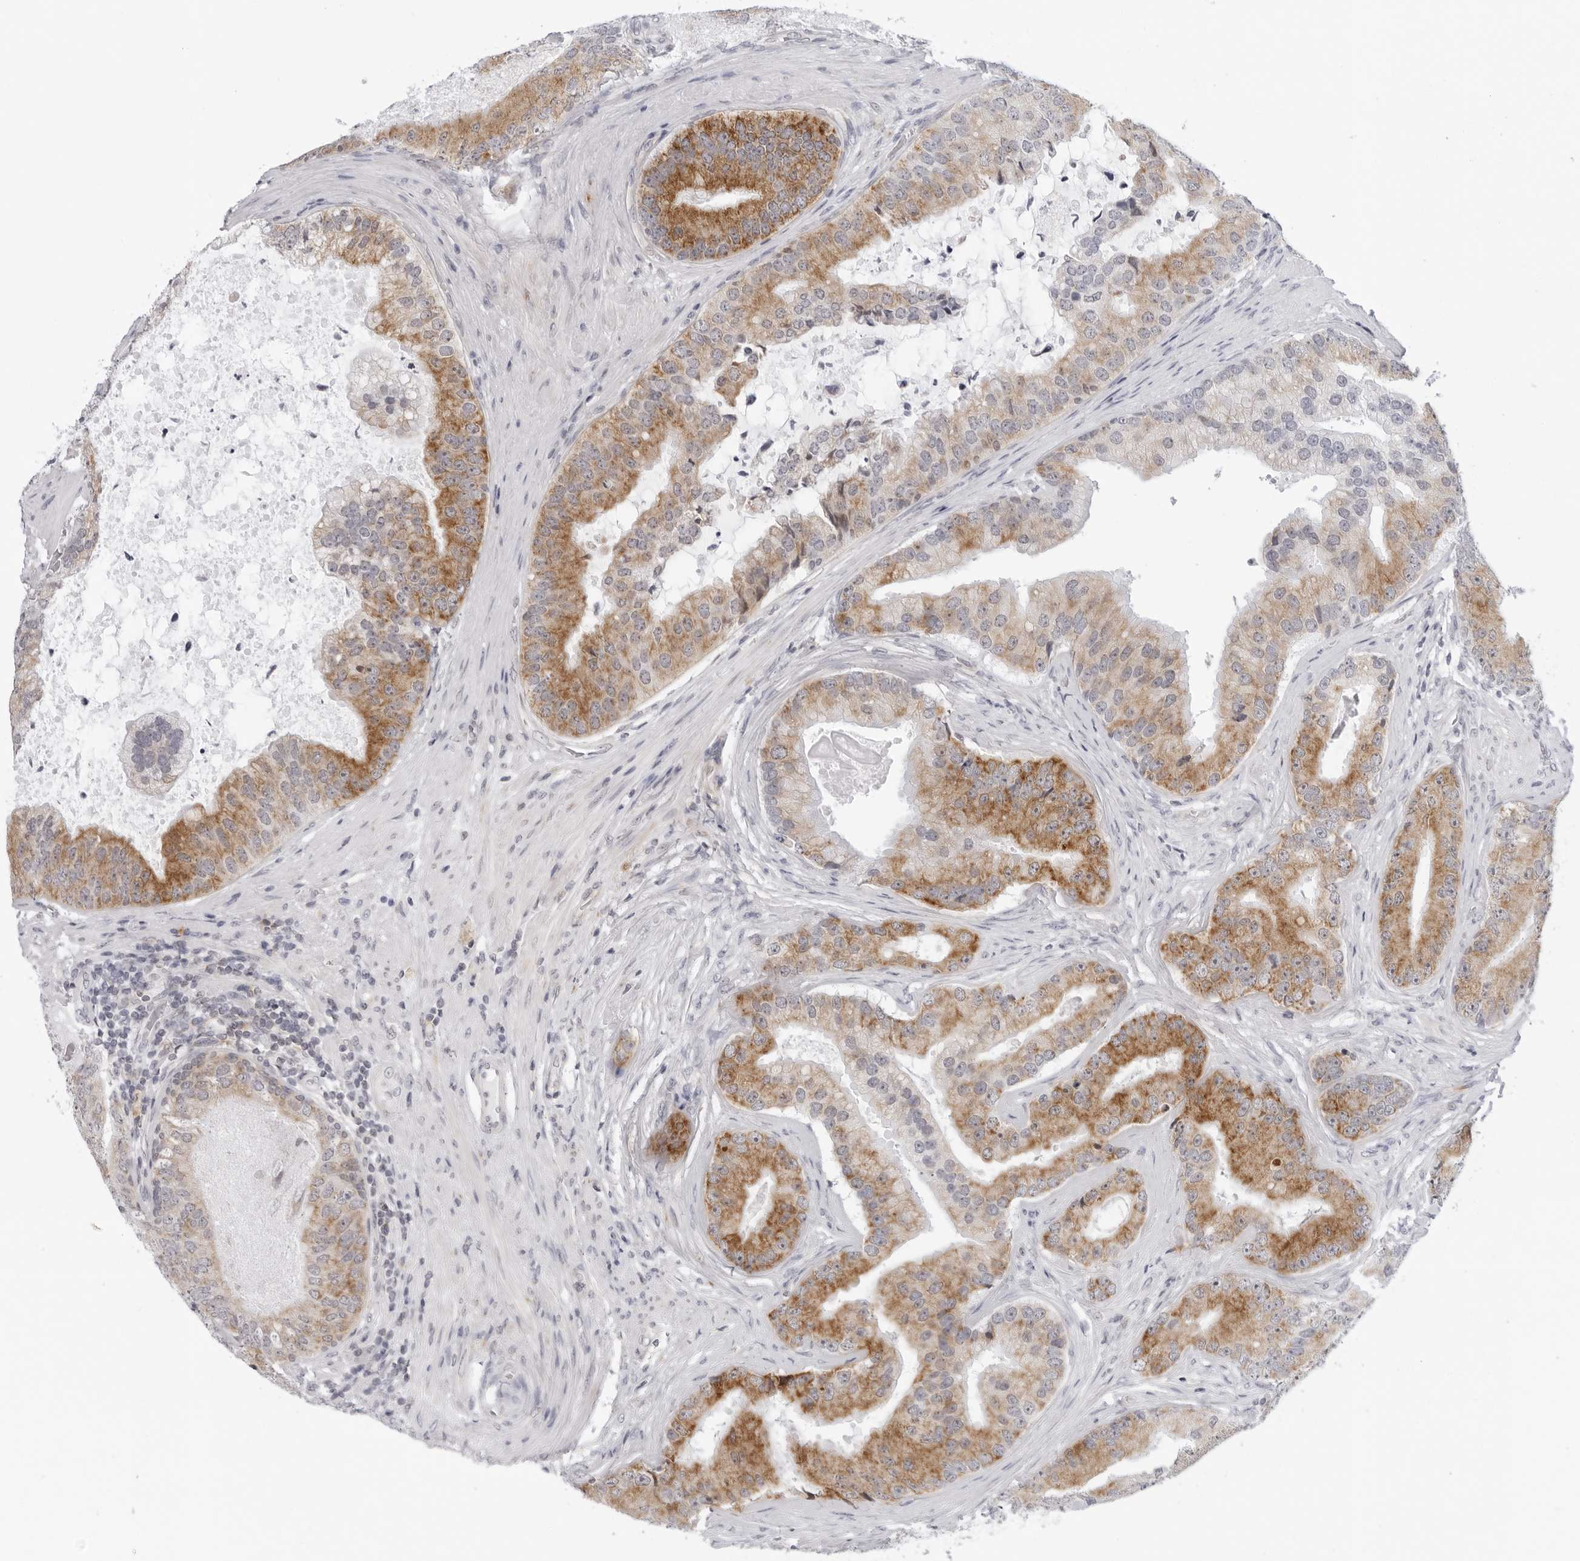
{"staining": {"intensity": "moderate", "quantity": ">75%", "location": "cytoplasmic/membranous"}, "tissue": "prostate cancer", "cell_type": "Tumor cells", "image_type": "cancer", "snomed": [{"axis": "morphology", "description": "Adenocarcinoma, High grade"}, {"axis": "topography", "description": "Prostate"}], "caption": "The photomicrograph reveals immunohistochemical staining of prostate cancer (high-grade adenocarcinoma). There is moderate cytoplasmic/membranous positivity is appreciated in approximately >75% of tumor cells.", "gene": "CIART", "patient": {"sex": "male", "age": 70}}